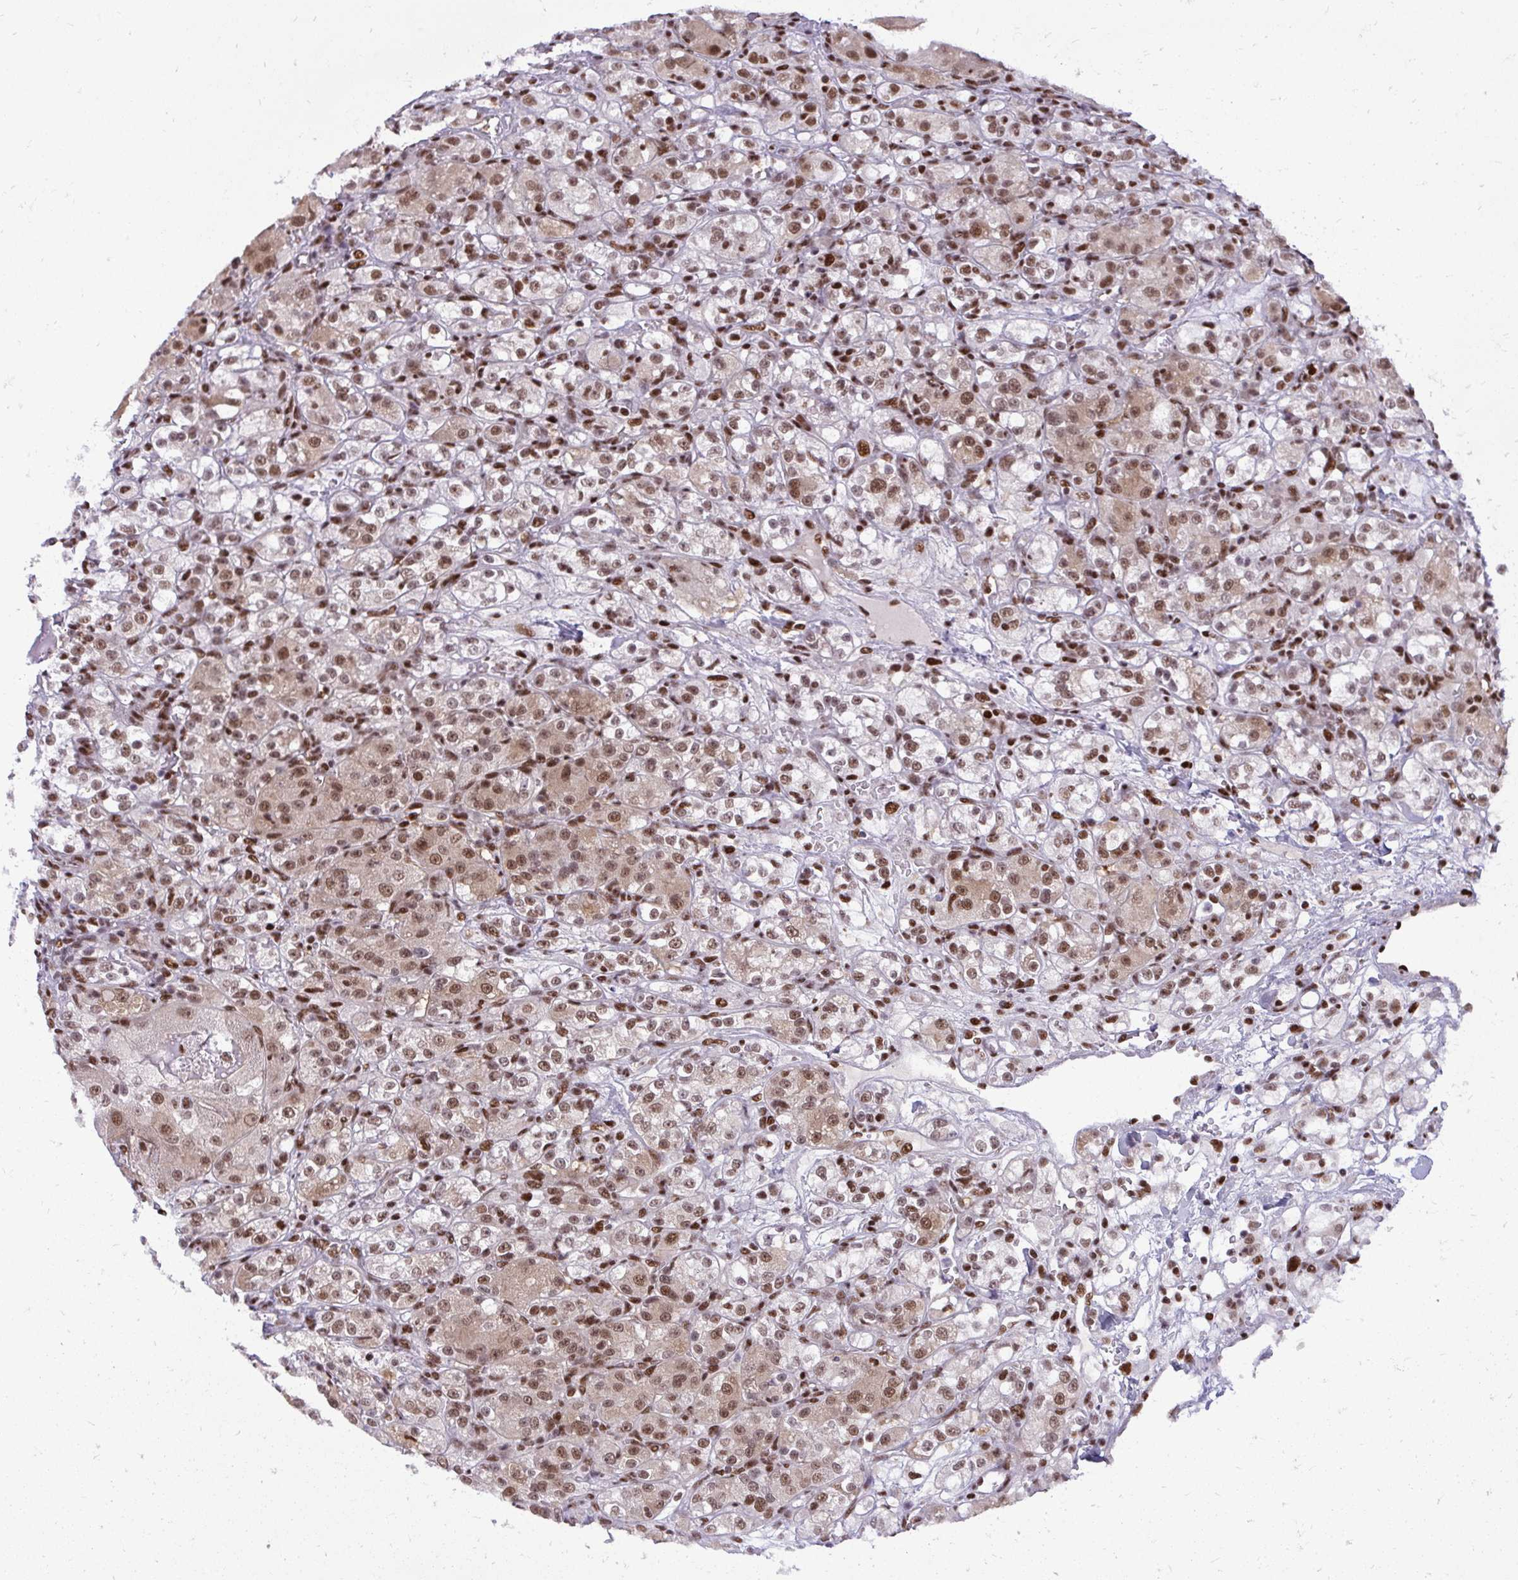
{"staining": {"intensity": "moderate", "quantity": ">75%", "location": "cytoplasmic/membranous,nuclear"}, "tissue": "renal cancer", "cell_type": "Tumor cells", "image_type": "cancer", "snomed": [{"axis": "morphology", "description": "Normal tissue, NOS"}, {"axis": "morphology", "description": "Adenocarcinoma, NOS"}, {"axis": "topography", "description": "Kidney"}], "caption": "Renal adenocarcinoma stained with DAB immunohistochemistry reveals medium levels of moderate cytoplasmic/membranous and nuclear staining in about >75% of tumor cells.", "gene": "CDYL", "patient": {"sex": "male", "age": 61}}